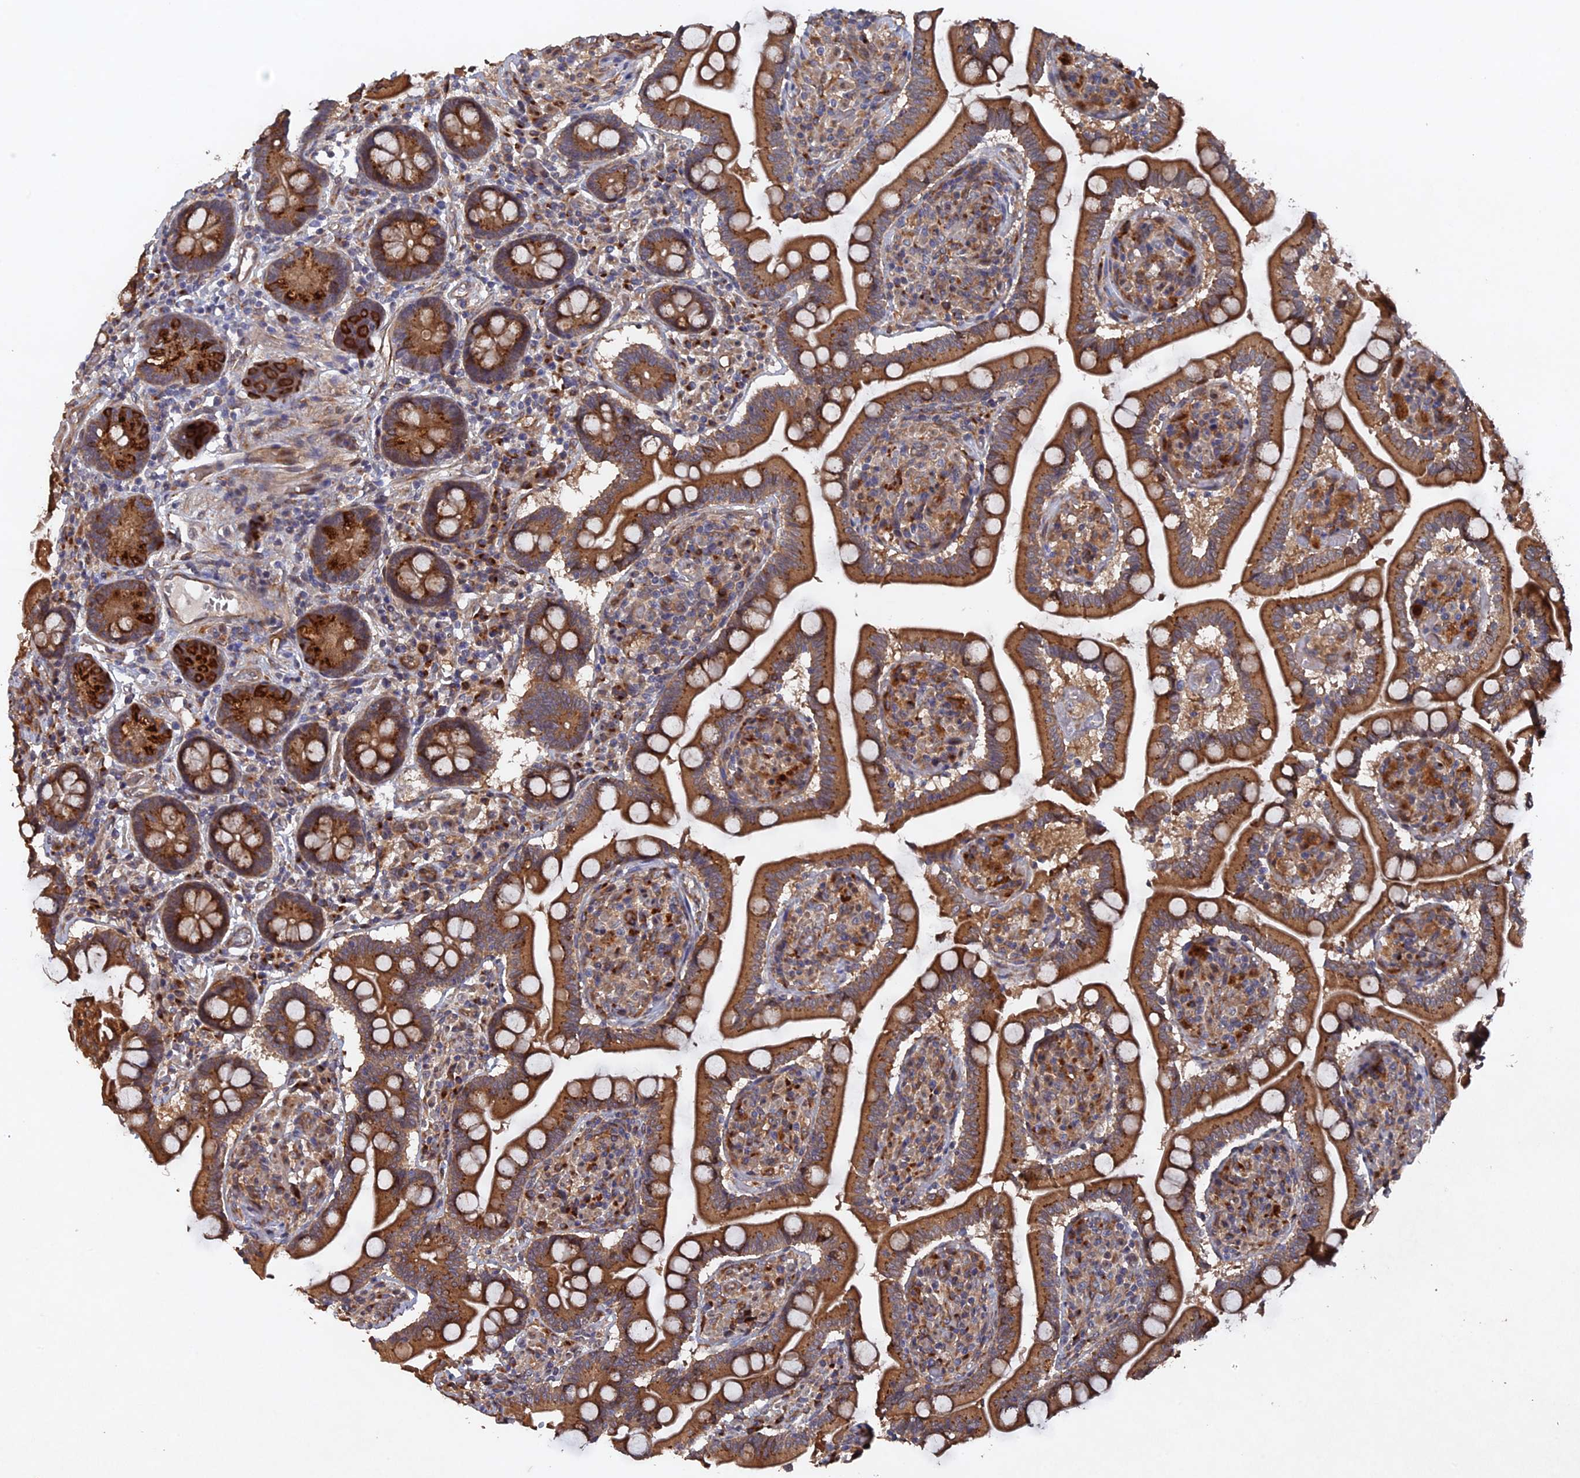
{"staining": {"intensity": "strong", "quantity": ">75%", "location": "cytoplasmic/membranous"}, "tissue": "small intestine", "cell_type": "Glandular cells", "image_type": "normal", "snomed": [{"axis": "morphology", "description": "Normal tissue, NOS"}, {"axis": "topography", "description": "Small intestine"}], "caption": "Immunohistochemical staining of benign small intestine shows high levels of strong cytoplasmic/membranous staining in approximately >75% of glandular cells. The protein of interest is stained brown, and the nuclei are stained in blue (DAB IHC with brightfield microscopy, high magnification).", "gene": "VPS37C", "patient": {"sex": "female", "age": 64}}